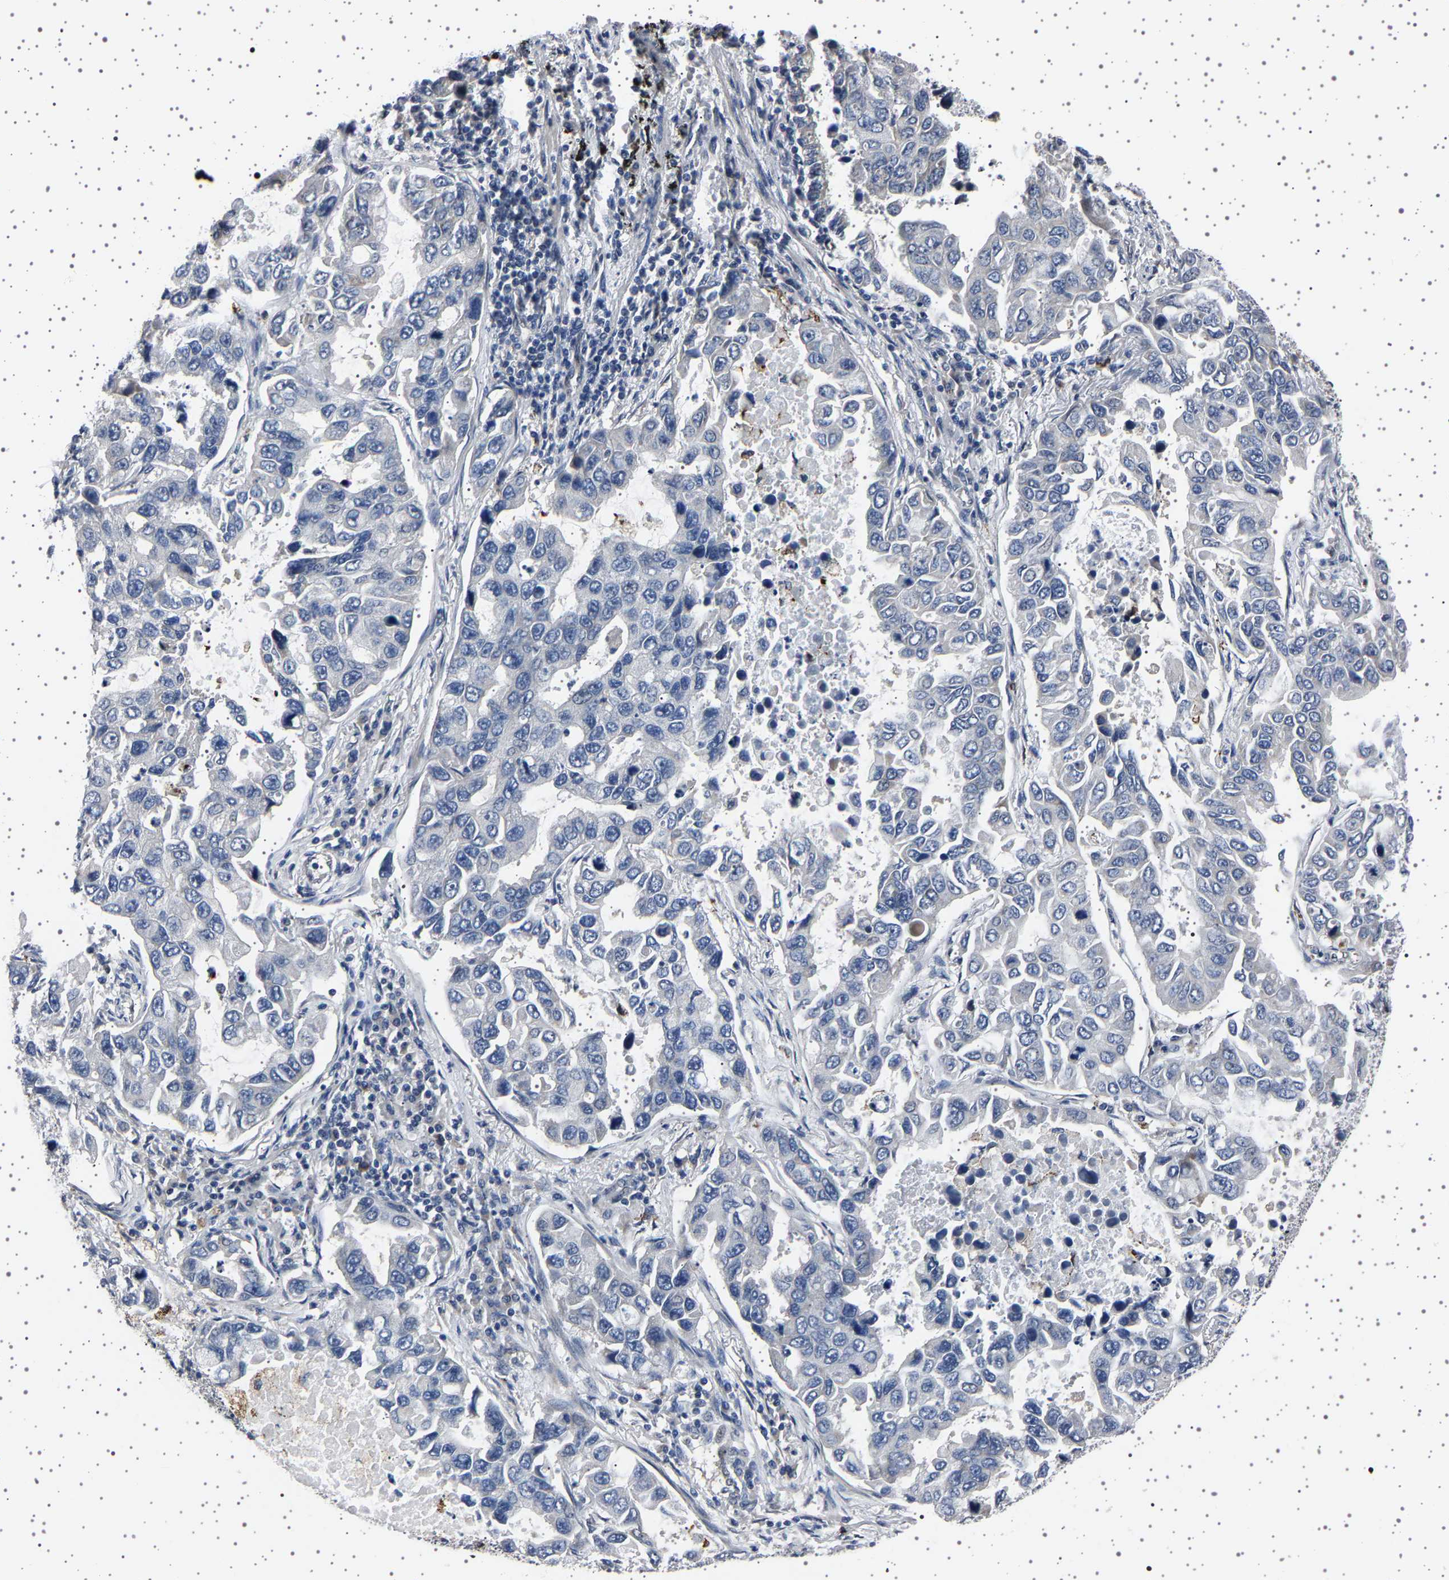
{"staining": {"intensity": "negative", "quantity": "none", "location": "none"}, "tissue": "lung cancer", "cell_type": "Tumor cells", "image_type": "cancer", "snomed": [{"axis": "morphology", "description": "Adenocarcinoma, NOS"}, {"axis": "topography", "description": "Lung"}], "caption": "Immunohistochemistry (IHC) of lung cancer reveals no staining in tumor cells. Nuclei are stained in blue.", "gene": "IL10RB", "patient": {"sex": "male", "age": 64}}